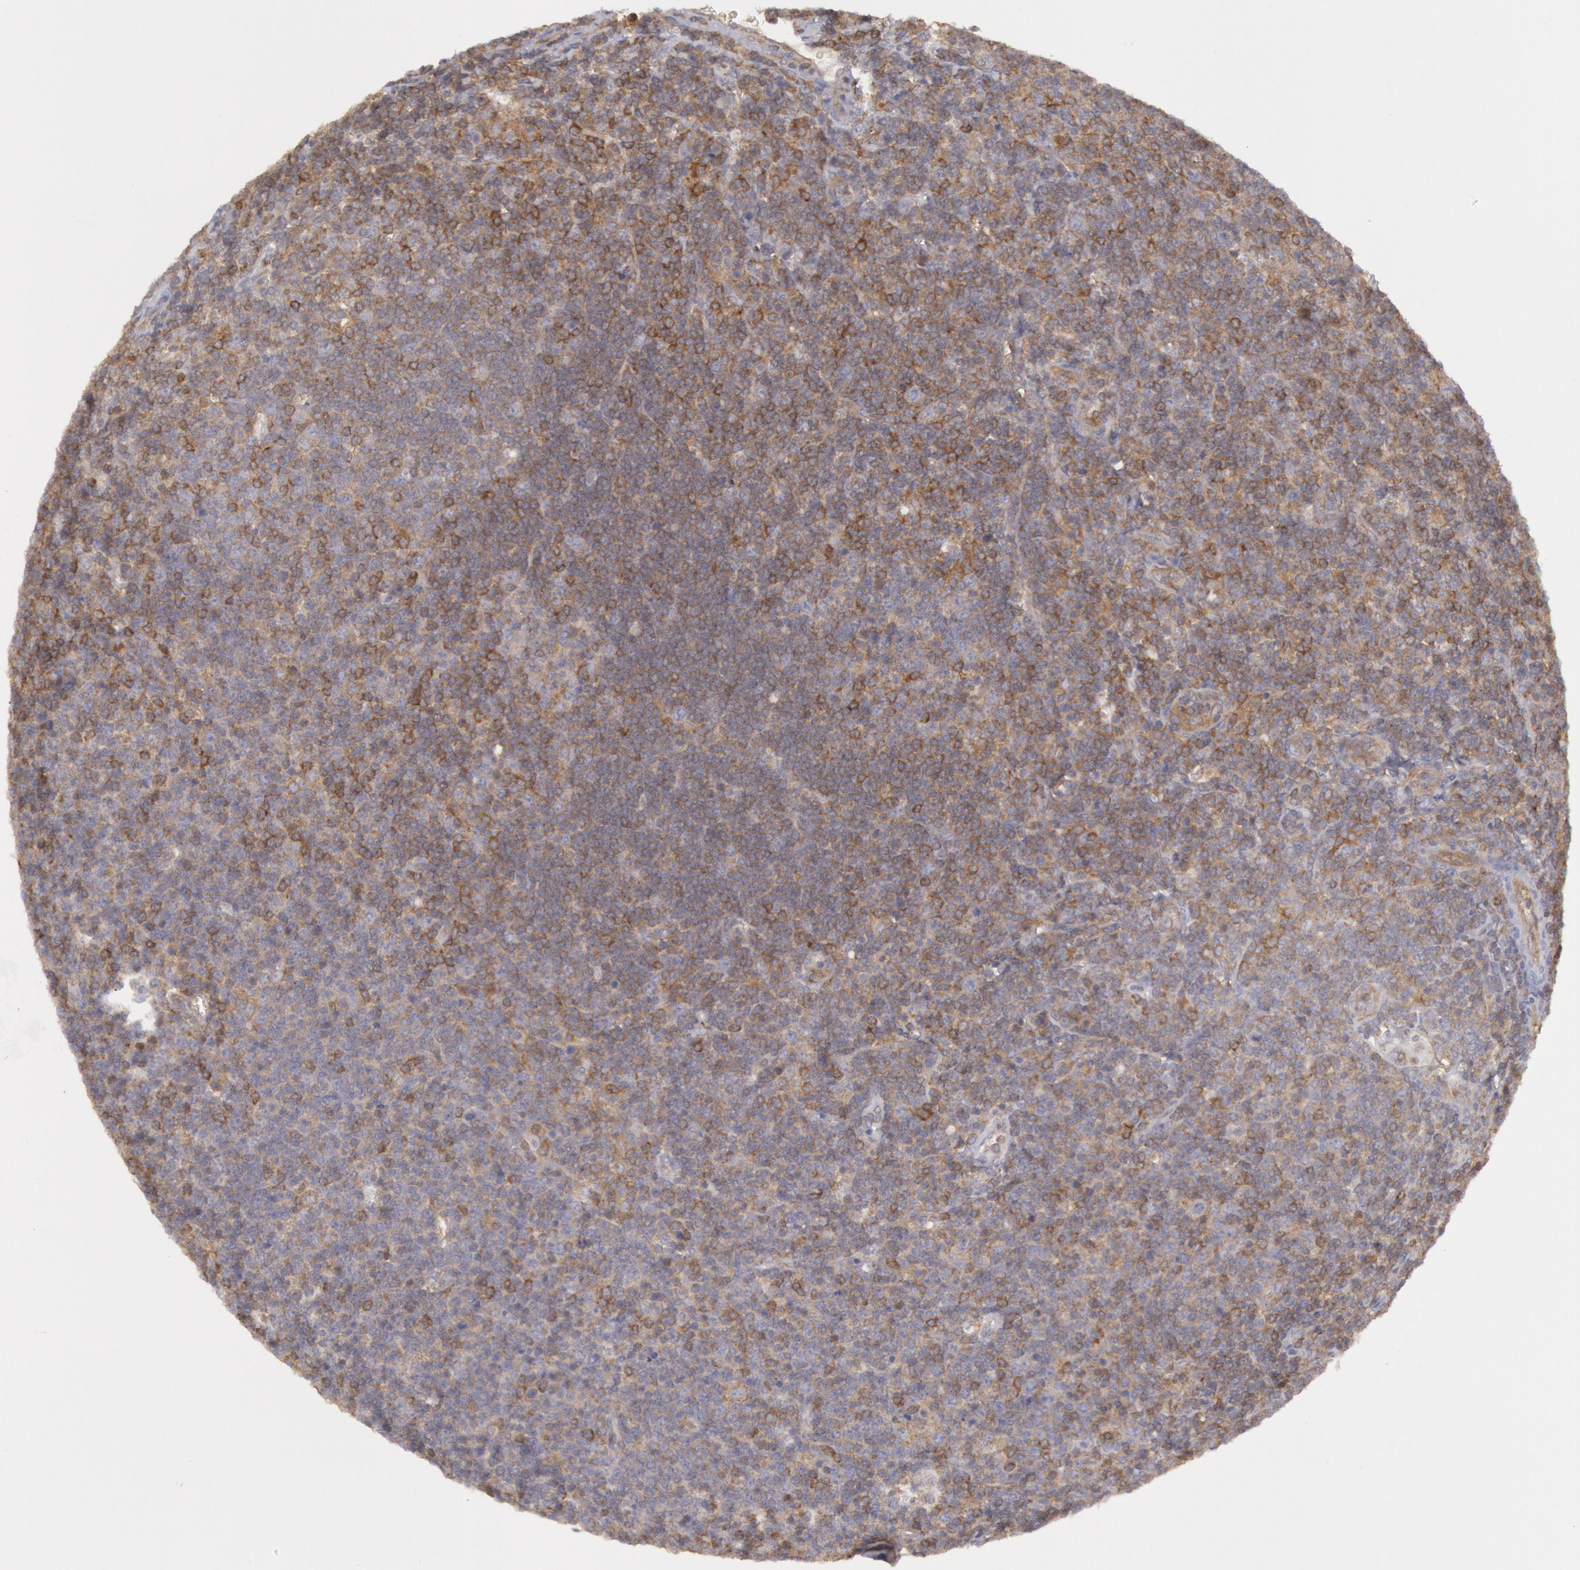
{"staining": {"intensity": "weak", "quantity": "25%-75%", "location": "cytoplasmic/membranous"}, "tissue": "lymphoma", "cell_type": "Tumor cells", "image_type": "cancer", "snomed": [{"axis": "morphology", "description": "Malignant lymphoma, non-Hodgkin's type, Low grade"}, {"axis": "topography", "description": "Lymph node"}], "caption": "Lymphoma tissue demonstrates weak cytoplasmic/membranous positivity in approximately 25%-75% of tumor cells, visualized by immunohistochemistry. Immunohistochemistry stains the protein in brown and the nuclei are stained blue.", "gene": "IKBKB", "patient": {"sex": "male", "age": 74}}